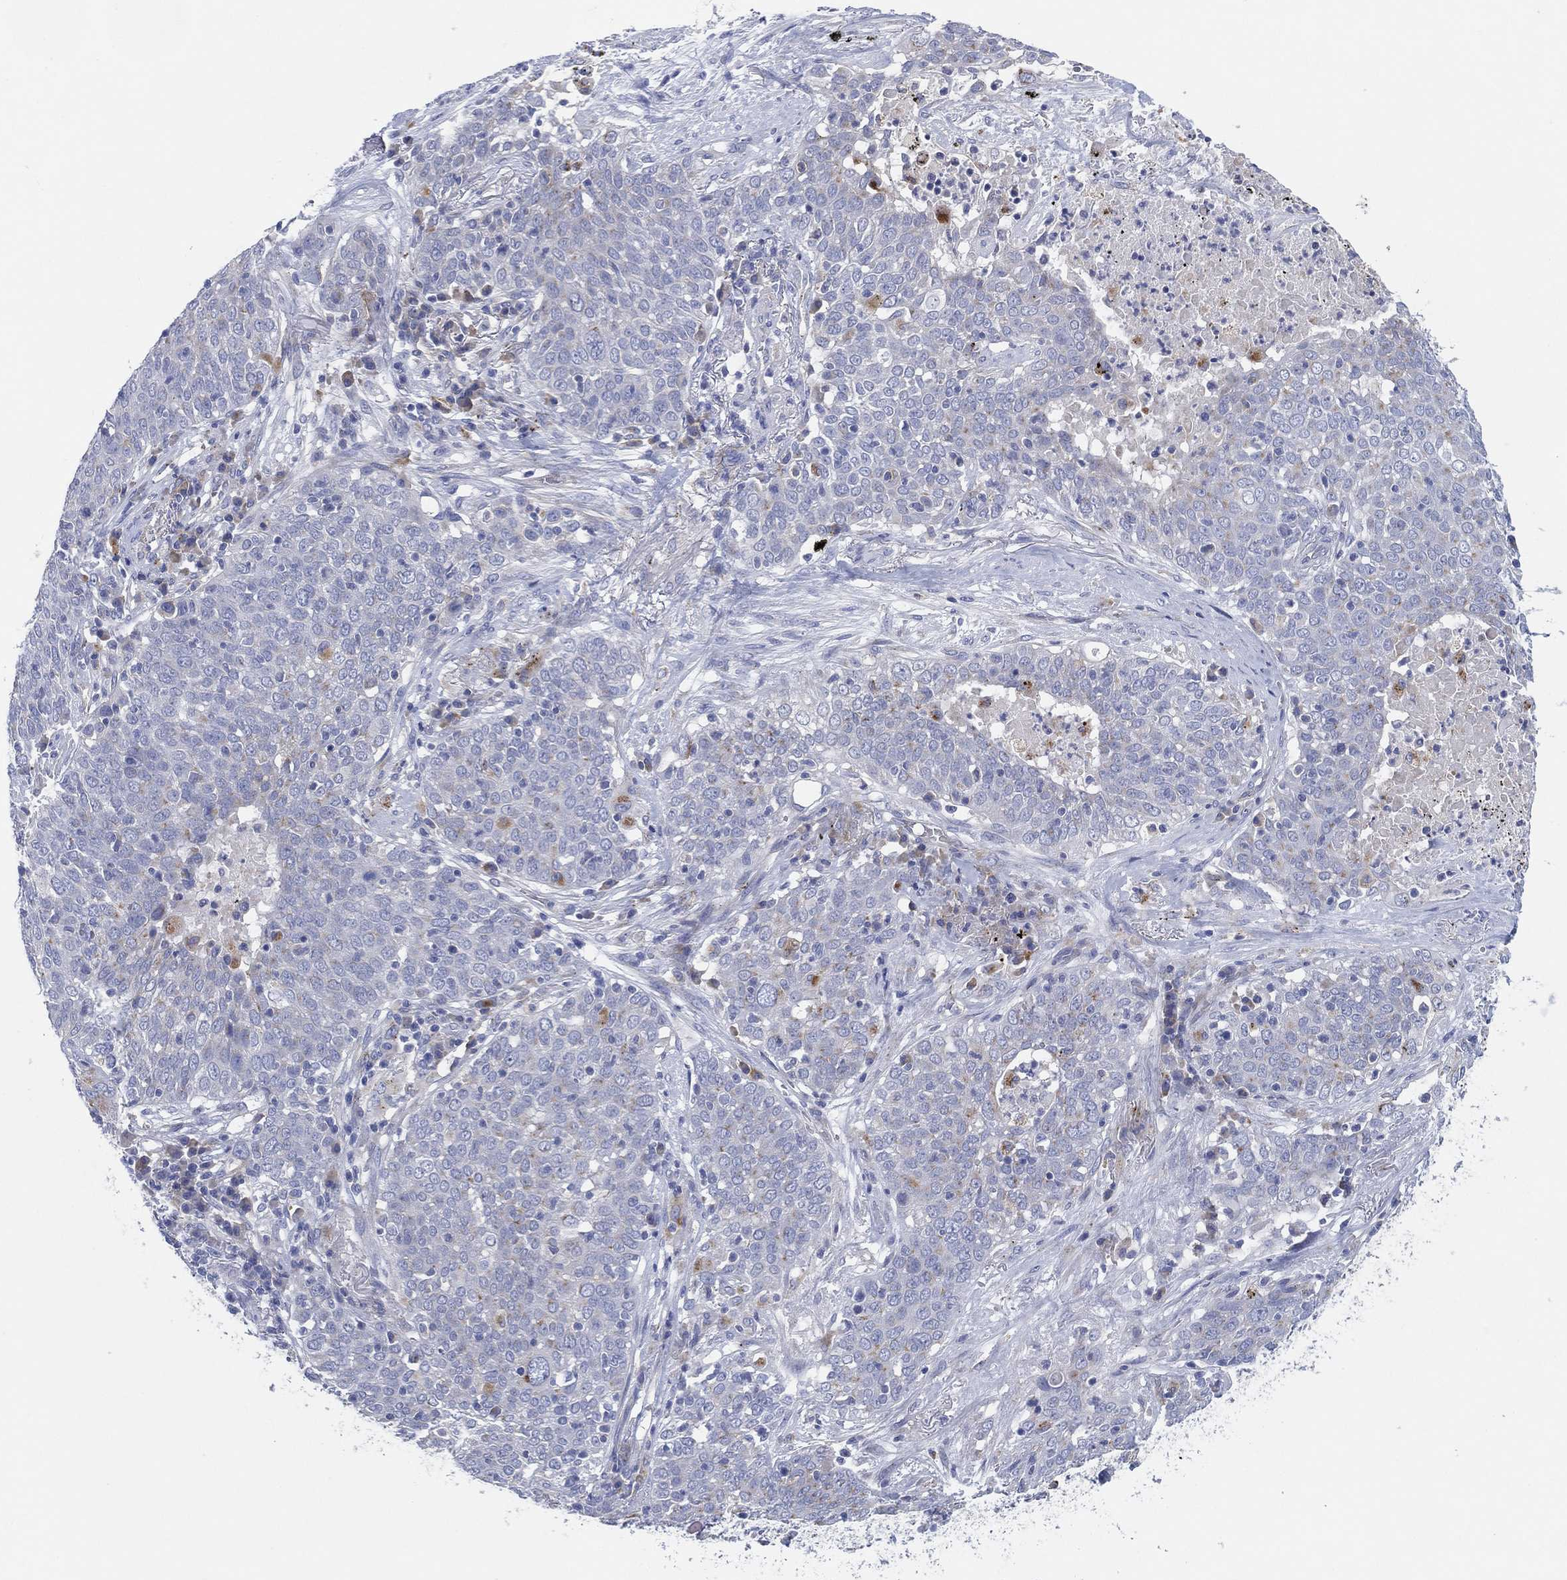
{"staining": {"intensity": "negative", "quantity": "none", "location": "none"}, "tissue": "lung cancer", "cell_type": "Tumor cells", "image_type": "cancer", "snomed": [{"axis": "morphology", "description": "Squamous cell carcinoma, NOS"}, {"axis": "topography", "description": "Lung"}], "caption": "Lung cancer (squamous cell carcinoma) stained for a protein using immunohistochemistry (IHC) demonstrates no expression tumor cells.", "gene": "GALNS", "patient": {"sex": "male", "age": 82}}